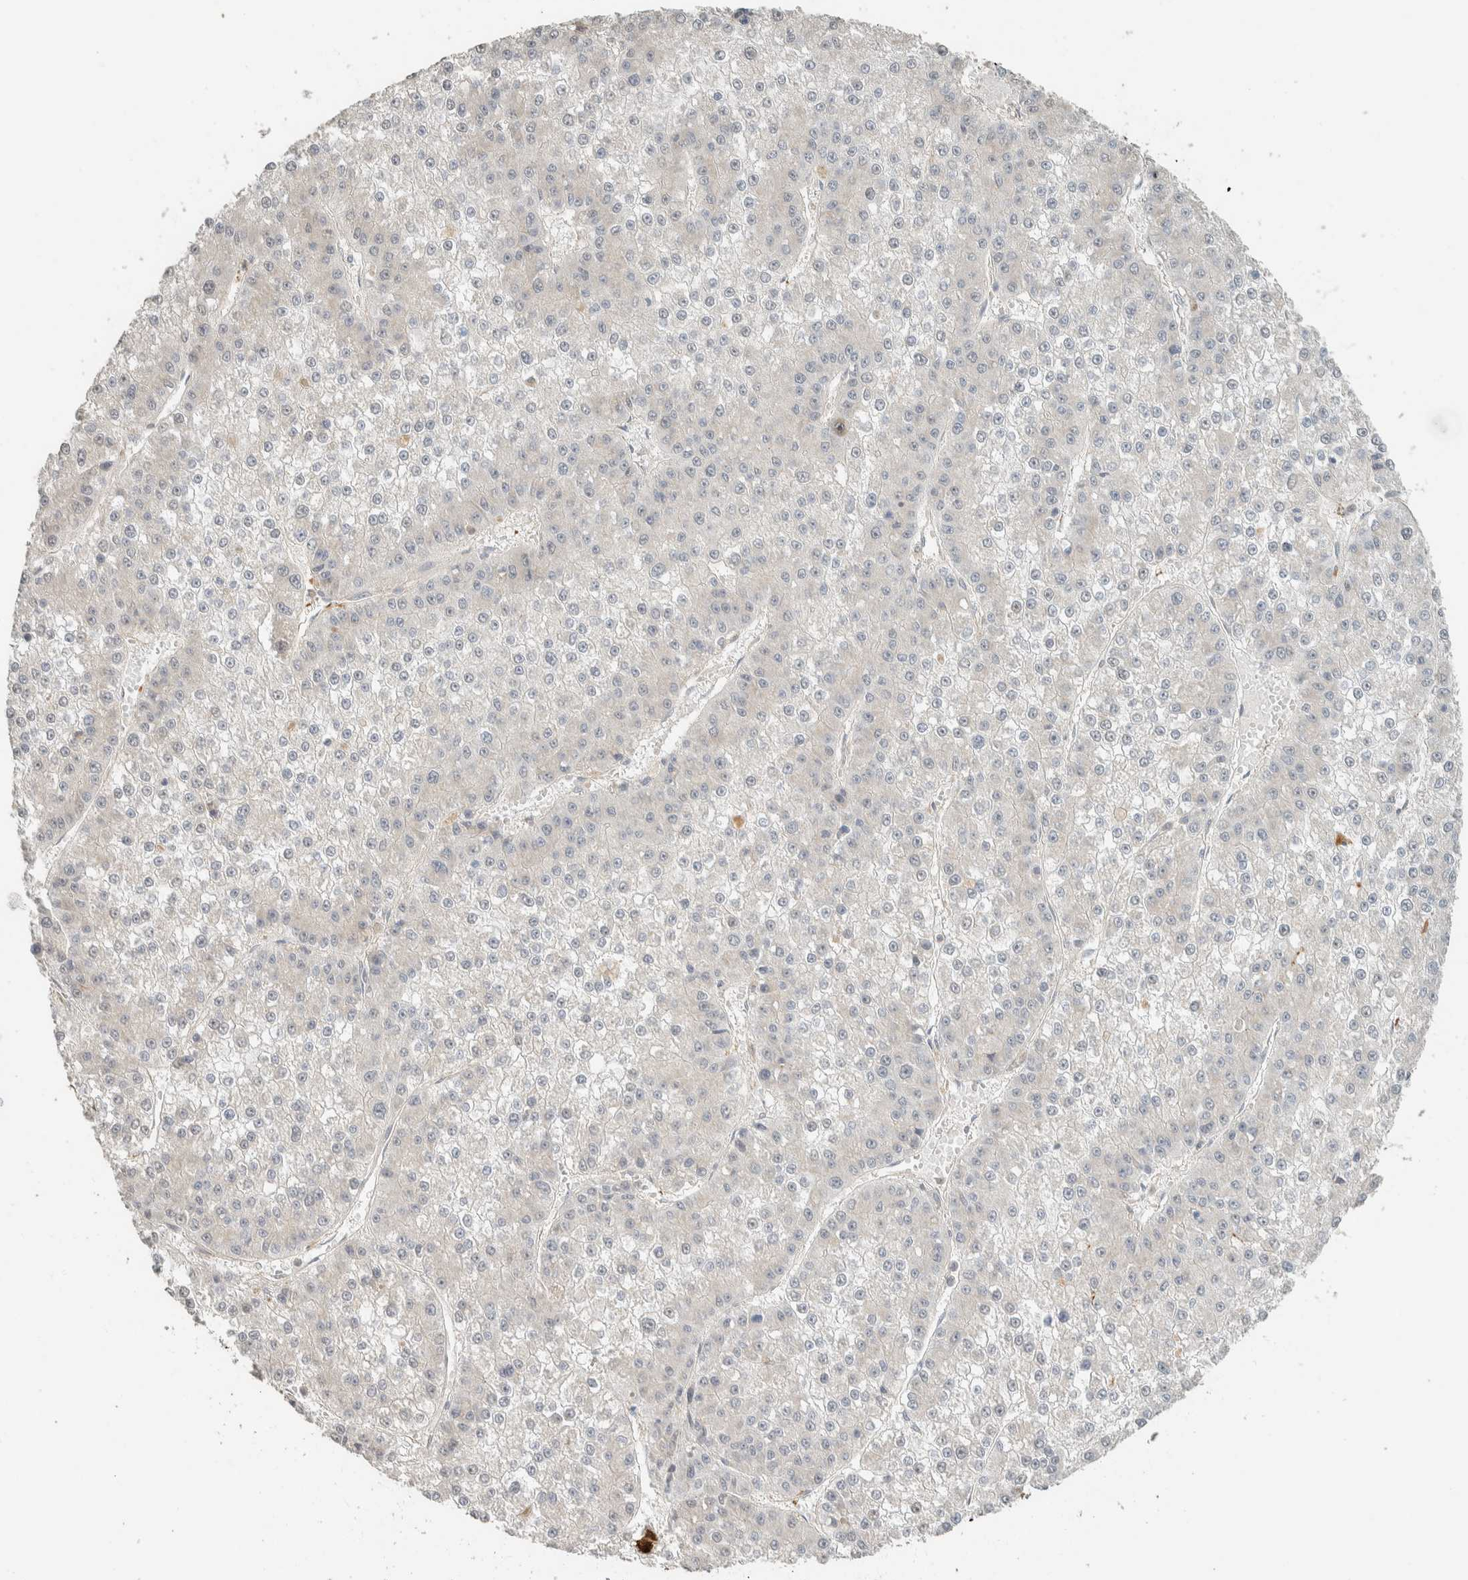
{"staining": {"intensity": "negative", "quantity": "none", "location": "none"}, "tissue": "liver cancer", "cell_type": "Tumor cells", "image_type": "cancer", "snomed": [{"axis": "morphology", "description": "Carcinoma, Hepatocellular, NOS"}, {"axis": "topography", "description": "Liver"}], "caption": "Immunohistochemical staining of liver cancer reveals no significant expression in tumor cells.", "gene": "PDE7B", "patient": {"sex": "female", "age": 73}}